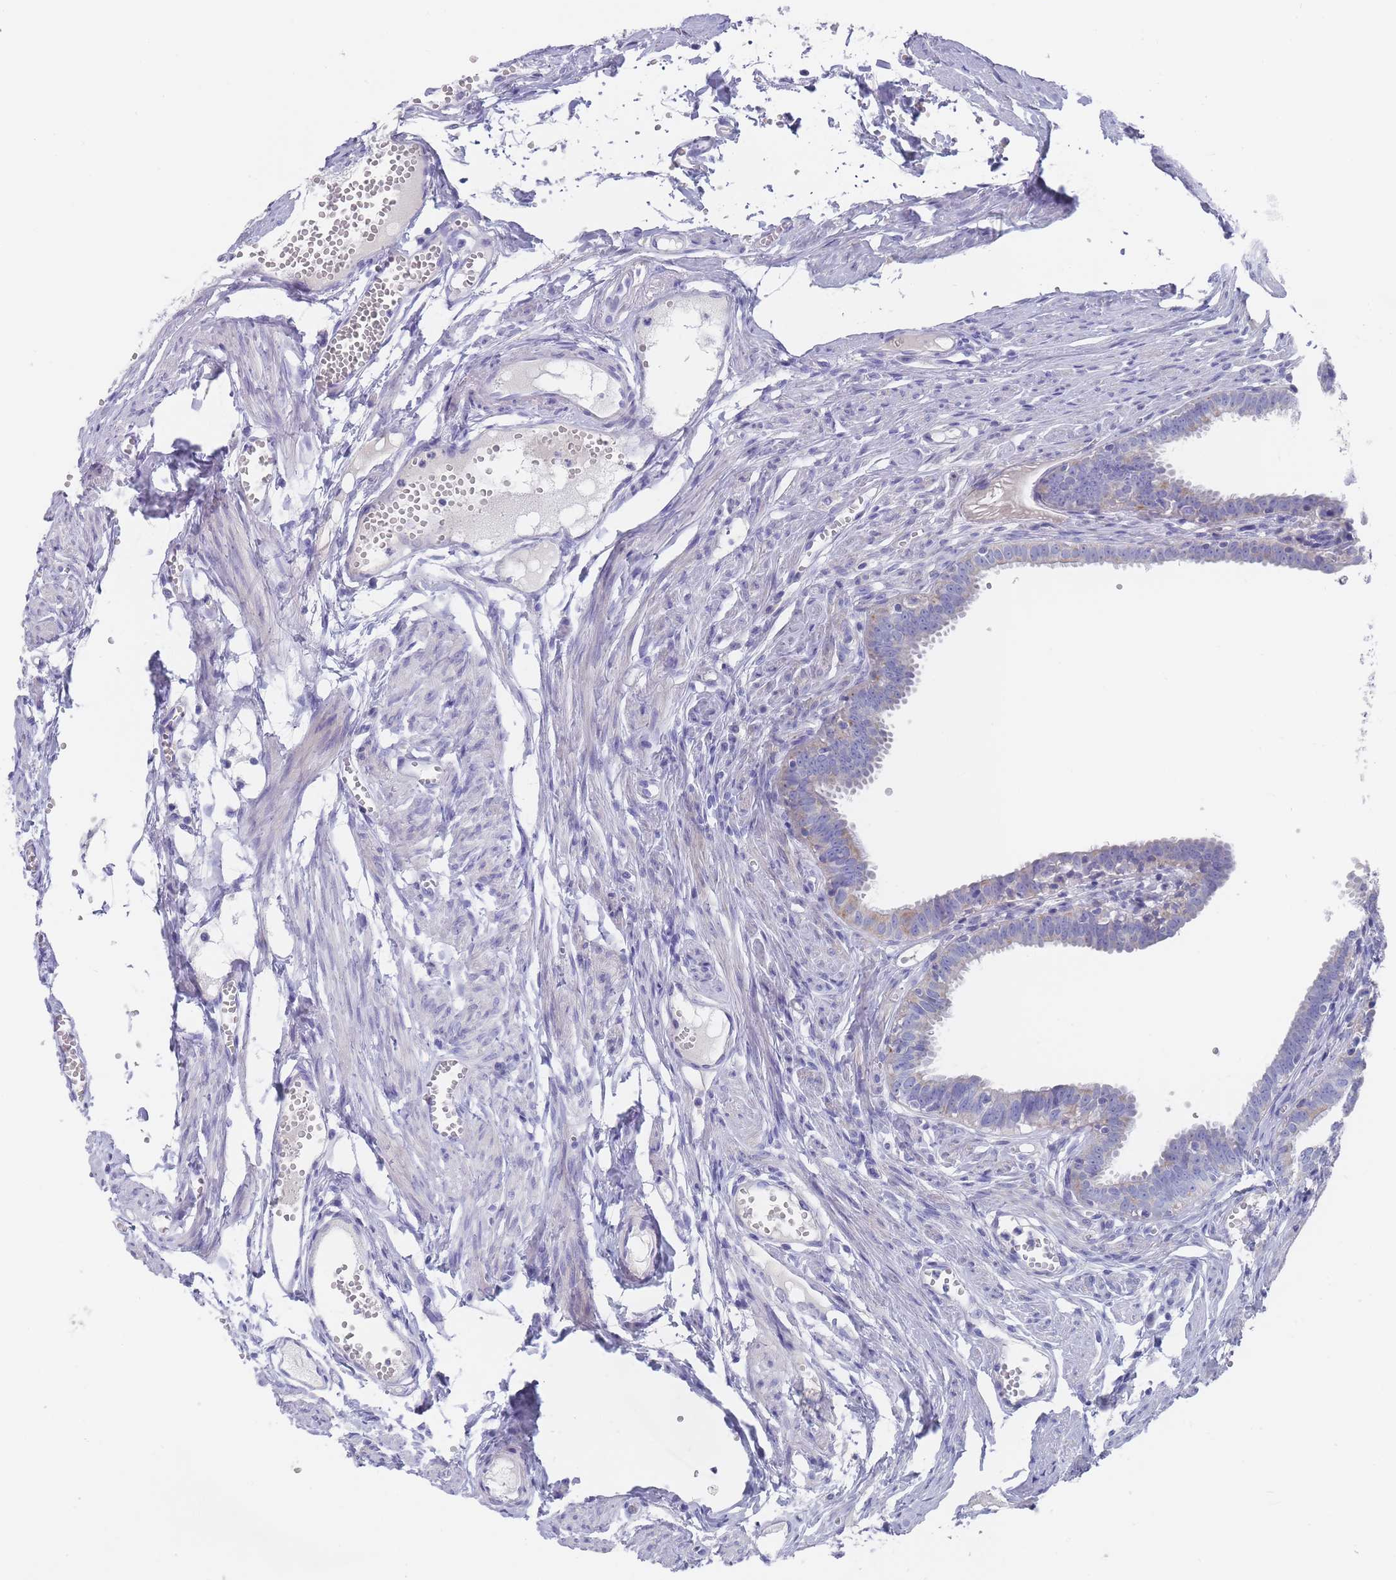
{"staining": {"intensity": "weak", "quantity": "<25%", "location": "cytoplasmic/membranous"}, "tissue": "fallopian tube", "cell_type": "Glandular cells", "image_type": "normal", "snomed": [{"axis": "morphology", "description": "Normal tissue, NOS"}, {"axis": "morphology", "description": "Carcinoma, NOS"}, {"axis": "topography", "description": "Fallopian tube"}, {"axis": "topography", "description": "Ovary"}], "caption": "Fallopian tube was stained to show a protein in brown. There is no significant staining in glandular cells. Nuclei are stained in blue.", "gene": "SCCPDH", "patient": {"sex": "female", "age": 59}}